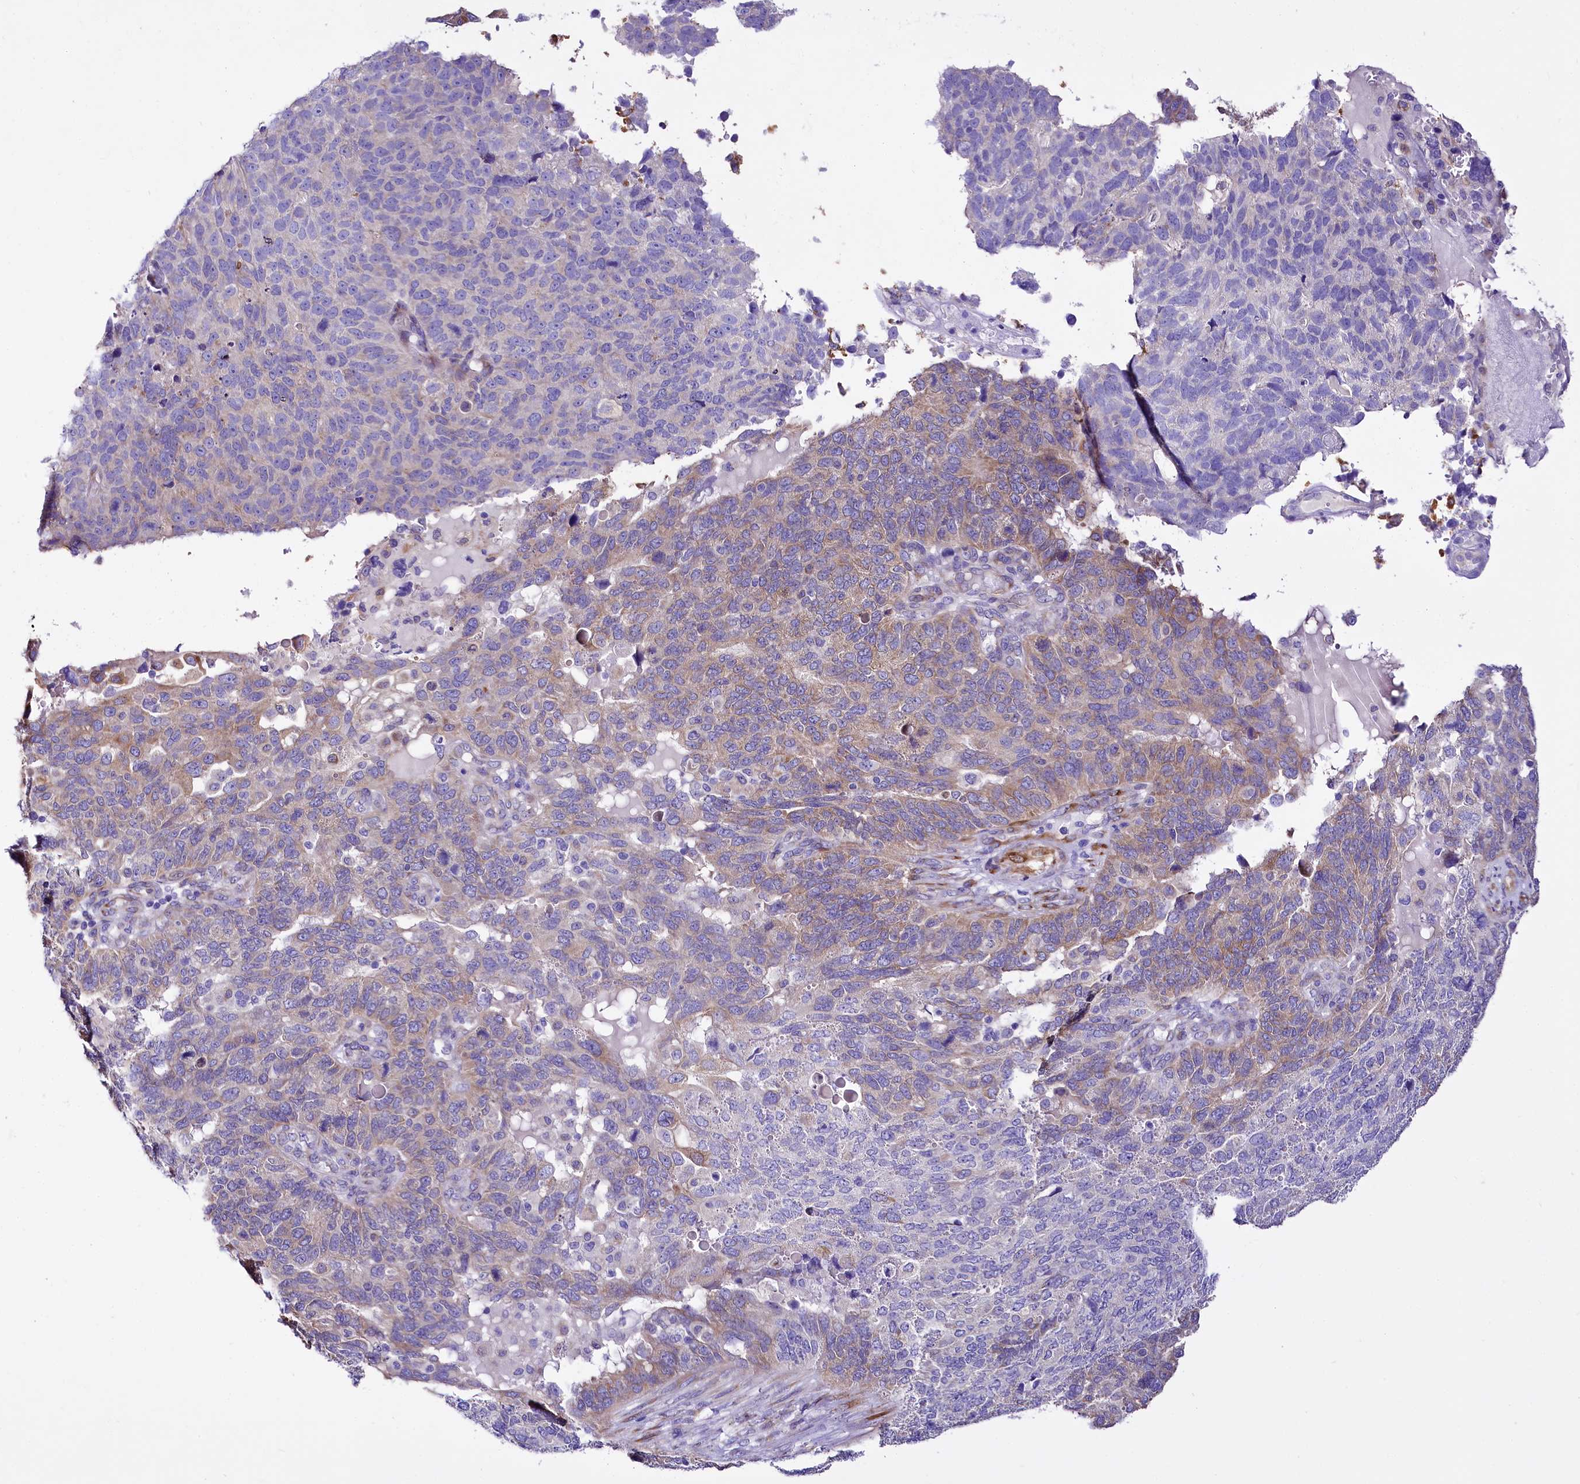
{"staining": {"intensity": "weak", "quantity": "25%-75%", "location": "cytoplasmic/membranous"}, "tissue": "endometrial cancer", "cell_type": "Tumor cells", "image_type": "cancer", "snomed": [{"axis": "morphology", "description": "Adenocarcinoma, NOS"}, {"axis": "topography", "description": "Endometrium"}], "caption": "A micrograph showing weak cytoplasmic/membranous expression in about 25%-75% of tumor cells in endometrial cancer, as visualized by brown immunohistochemical staining.", "gene": "A2ML1", "patient": {"sex": "female", "age": 66}}